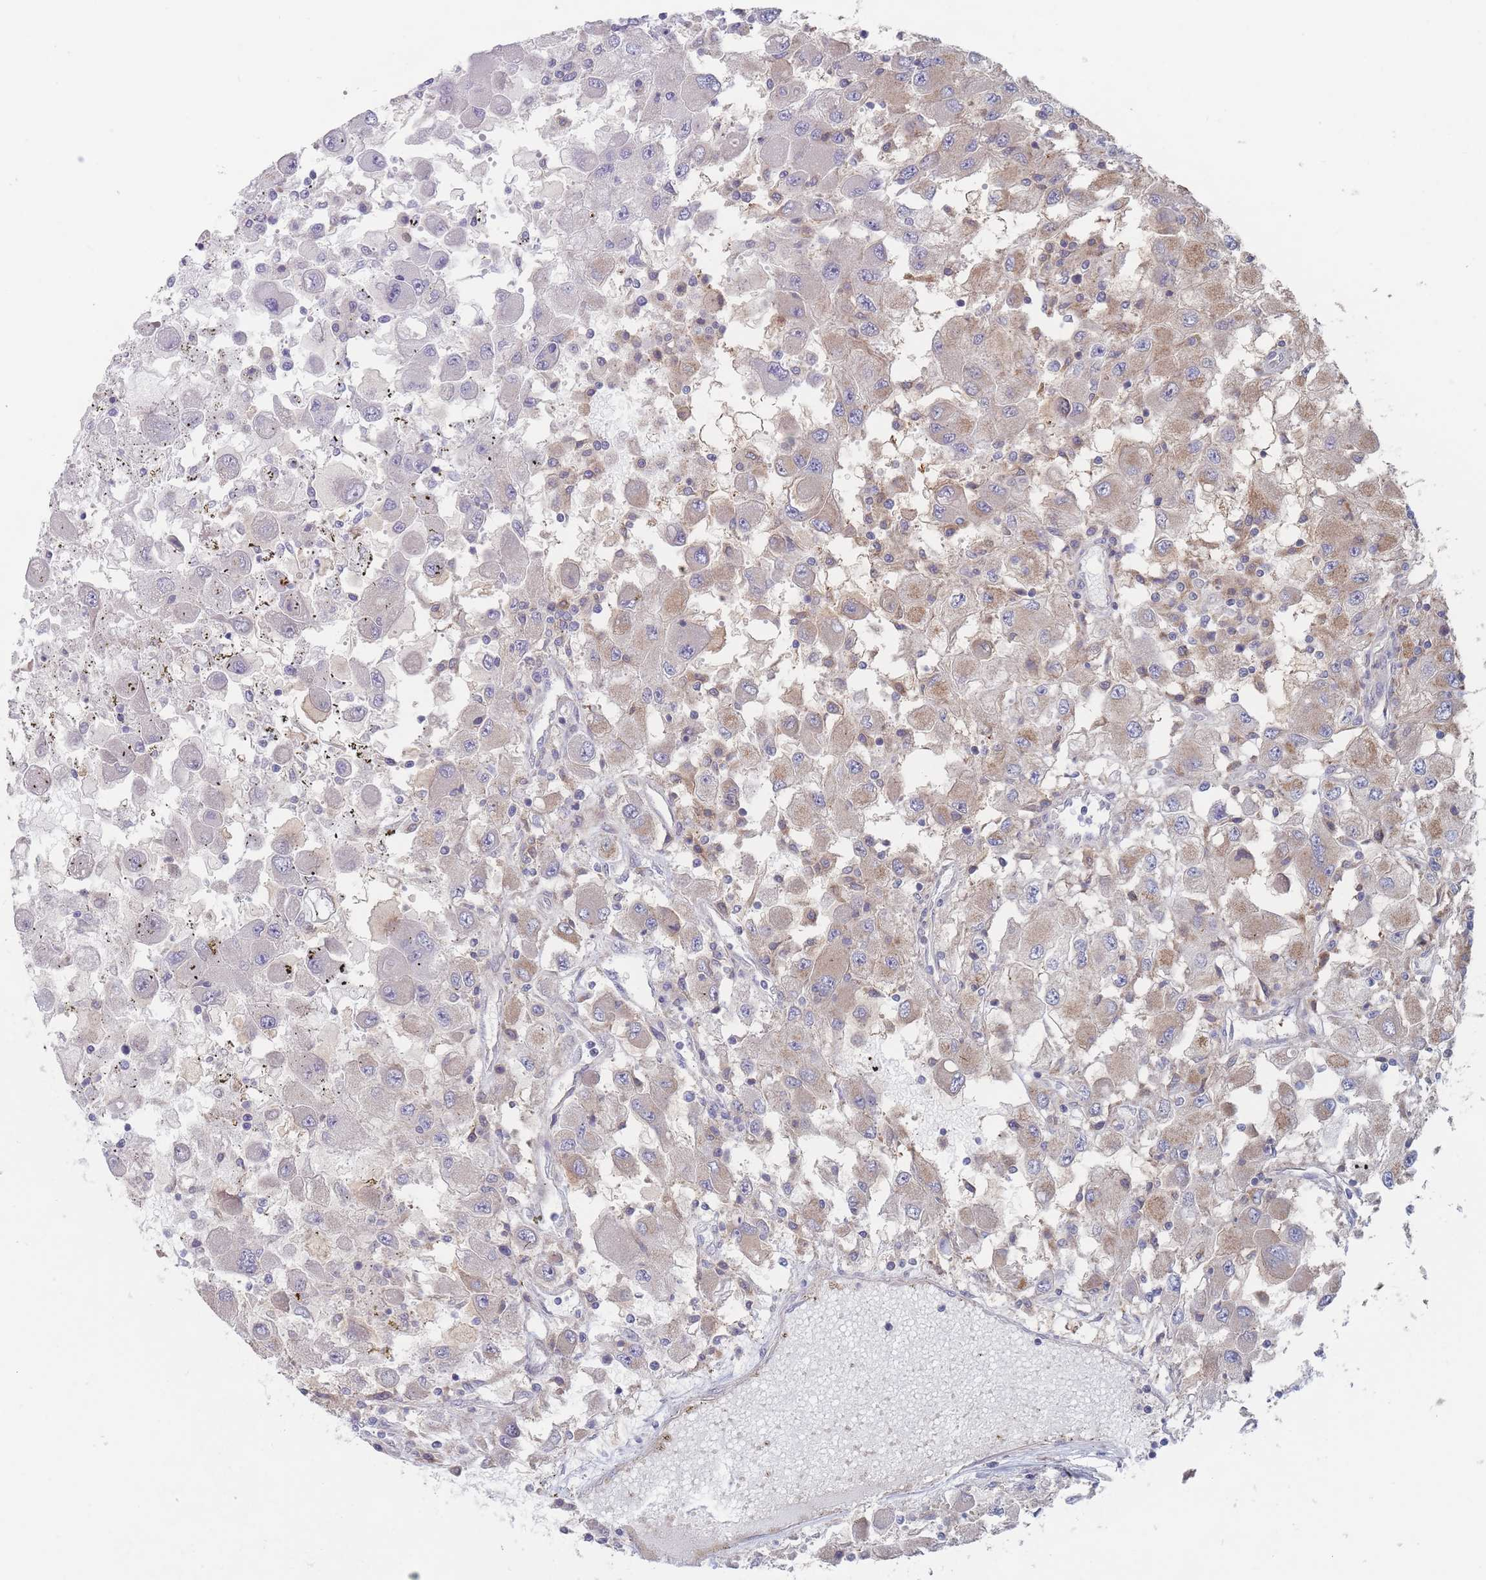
{"staining": {"intensity": "weak", "quantity": "<25%", "location": "cytoplasmic/membranous"}, "tissue": "renal cancer", "cell_type": "Tumor cells", "image_type": "cancer", "snomed": [{"axis": "morphology", "description": "Adenocarcinoma, NOS"}, {"axis": "topography", "description": "Kidney"}], "caption": "Tumor cells are negative for protein expression in human renal adenocarcinoma. (DAB IHC with hematoxylin counter stain).", "gene": "EFCC1", "patient": {"sex": "female", "age": 67}}